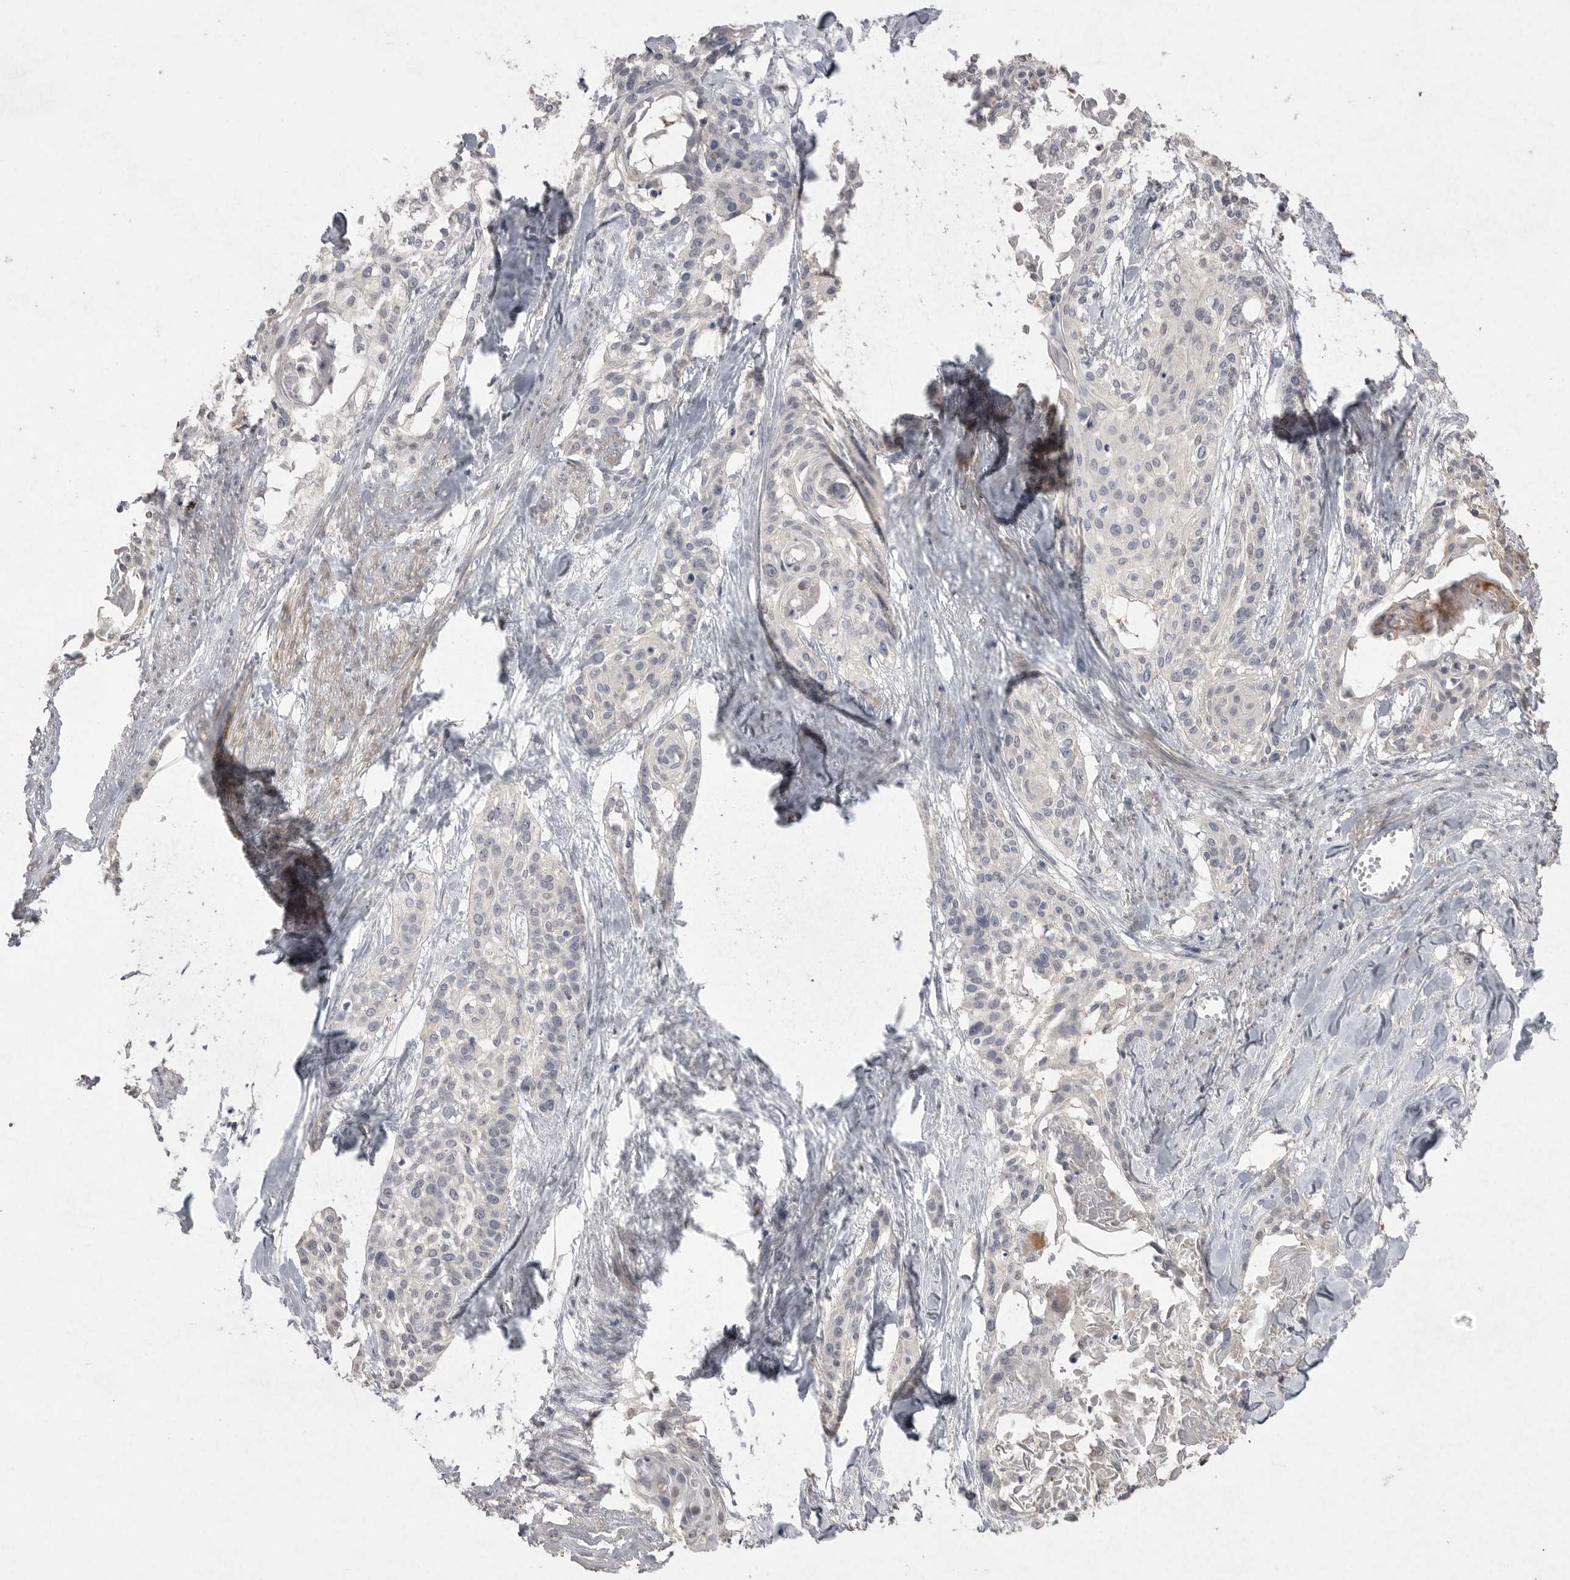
{"staining": {"intensity": "negative", "quantity": "none", "location": "none"}, "tissue": "cervical cancer", "cell_type": "Tumor cells", "image_type": "cancer", "snomed": [{"axis": "morphology", "description": "Squamous cell carcinoma, NOS"}, {"axis": "topography", "description": "Cervix"}], "caption": "IHC histopathology image of neoplastic tissue: cervical squamous cell carcinoma stained with DAB (3,3'-diaminobenzidine) shows no significant protein positivity in tumor cells.", "gene": "VANGL2", "patient": {"sex": "female", "age": 57}}